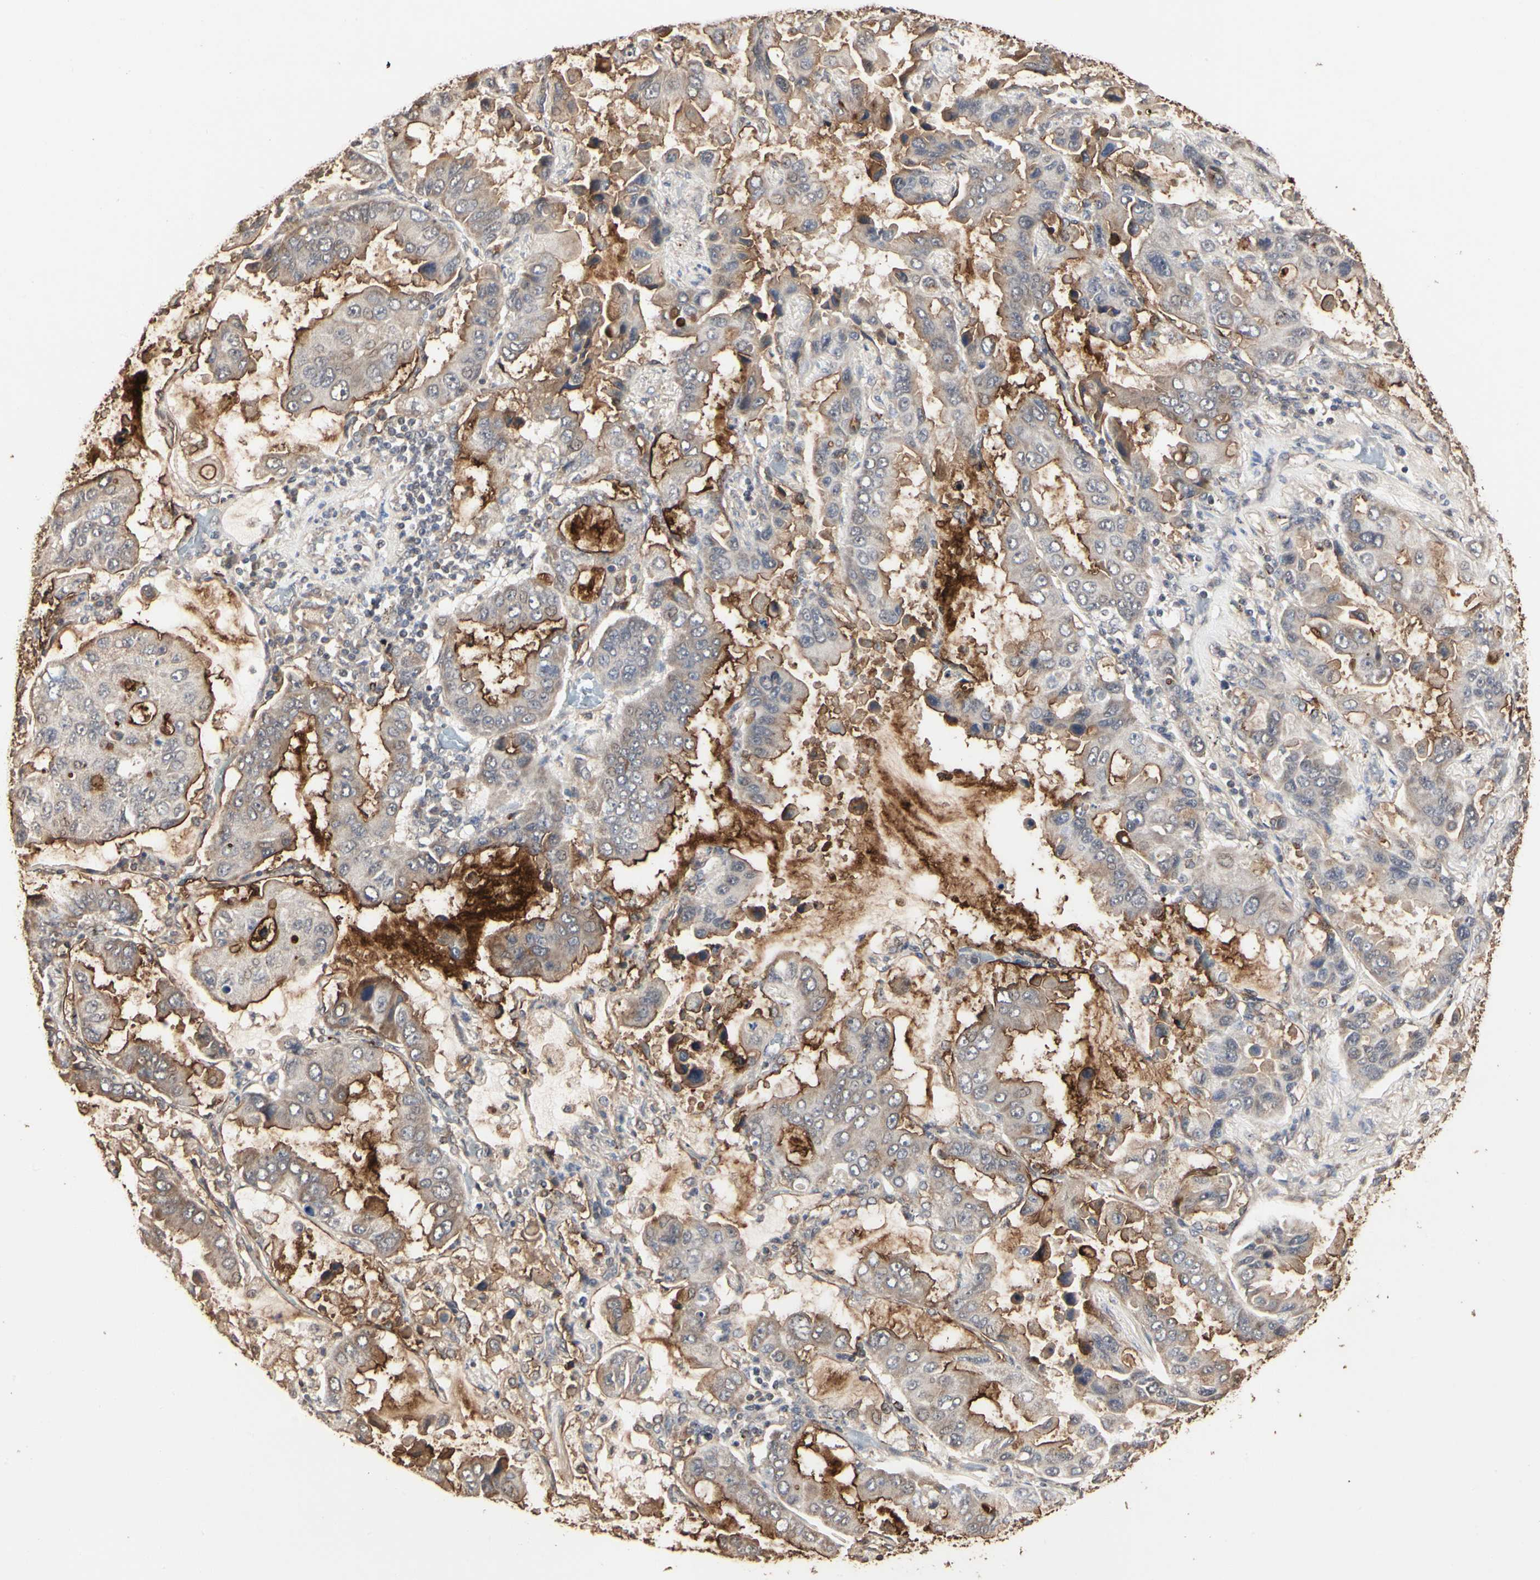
{"staining": {"intensity": "moderate", "quantity": ">75%", "location": "cytoplasmic/membranous"}, "tissue": "lung cancer", "cell_type": "Tumor cells", "image_type": "cancer", "snomed": [{"axis": "morphology", "description": "Adenocarcinoma, NOS"}, {"axis": "topography", "description": "Lung"}], "caption": "IHC staining of lung cancer, which reveals medium levels of moderate cytoplasmic/membranous staining in about >75% of tumor cells indicating moderate cytoplasmic/membranous protein staining. The staining was performed using DAB (3,3'-diaminobenzidine) (brown) for protein detection and nuclei were counterstained in hematoxylin (blue).", "gene": "TAOK1", "patient": {"sex": "male", "age": 64}}